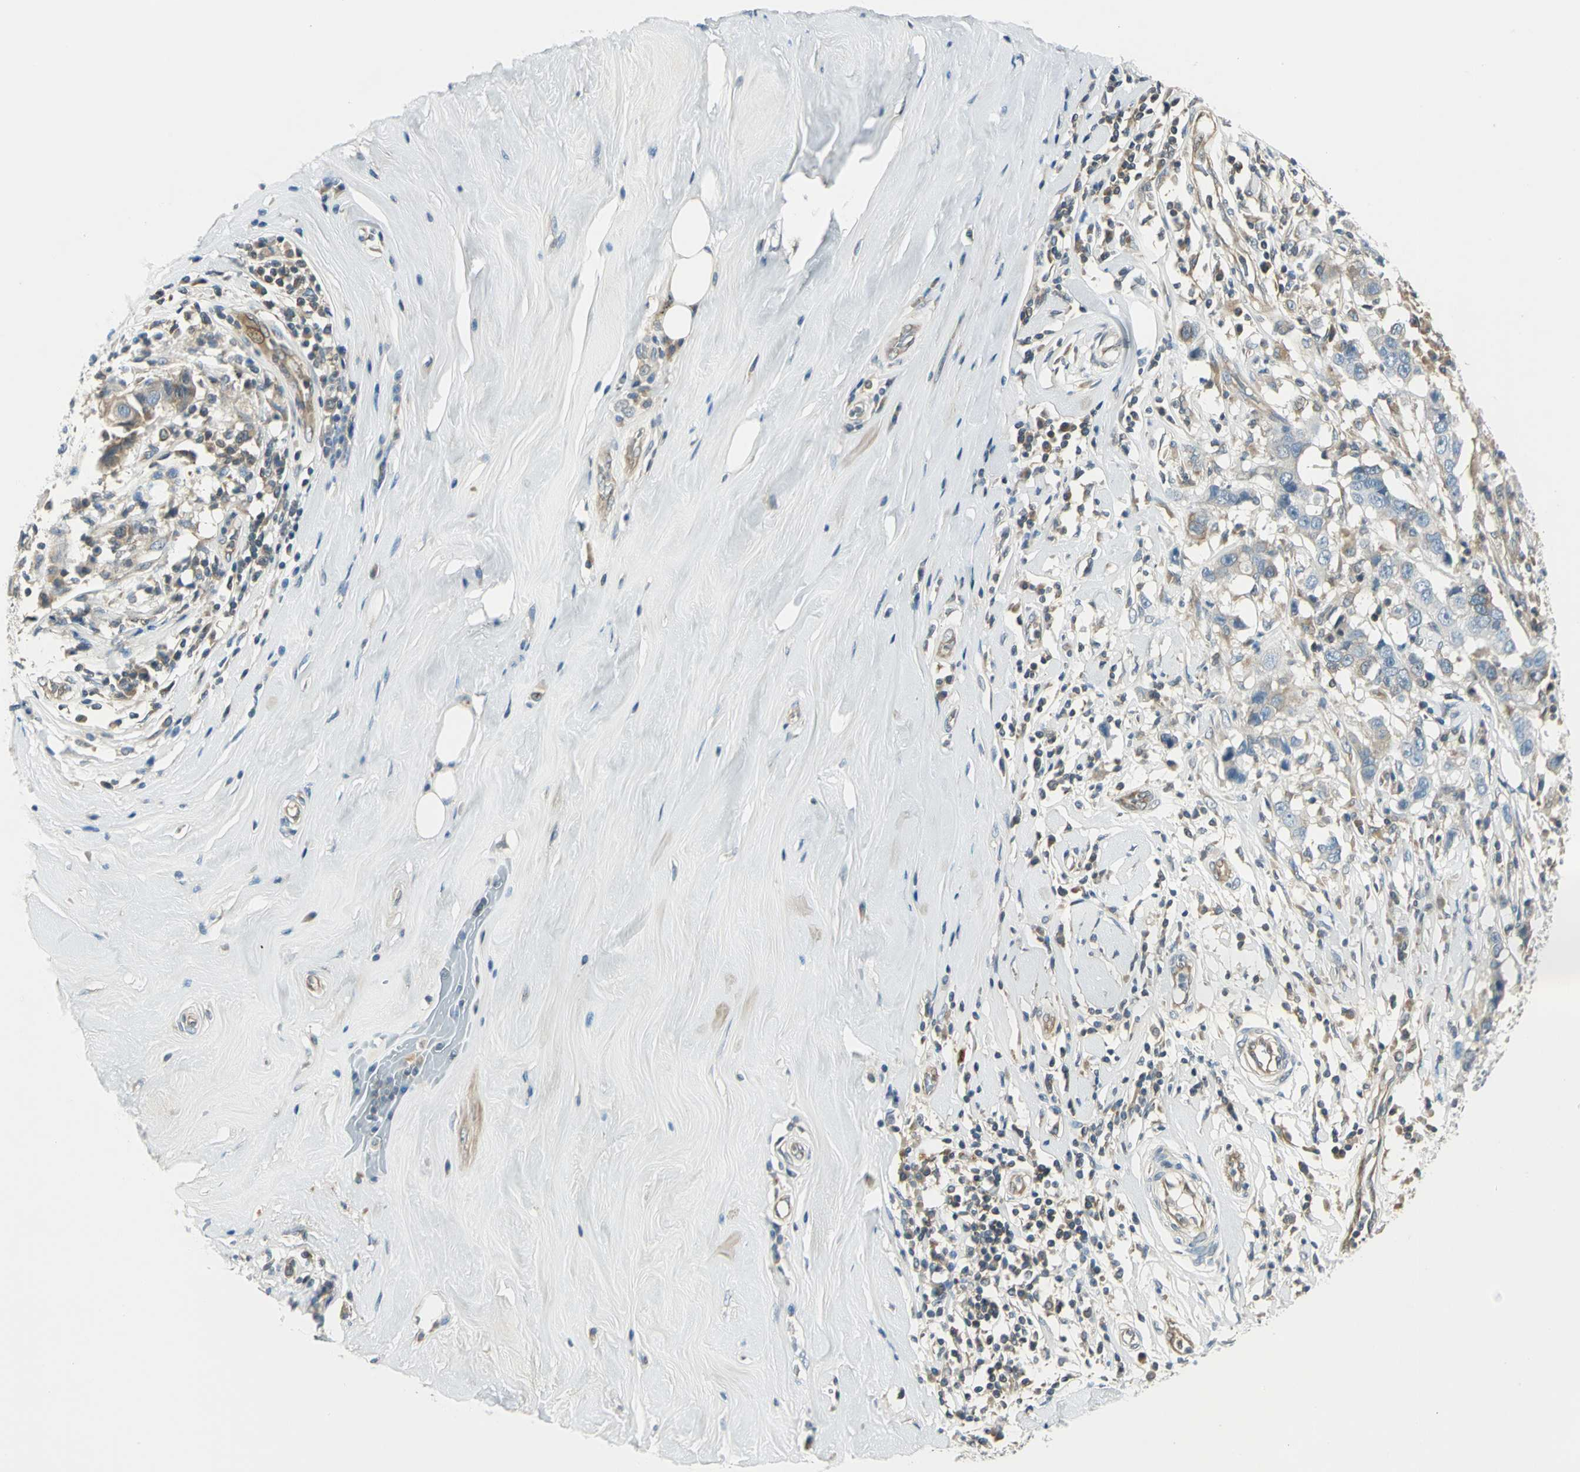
{"staining": {"intensity": "moderate", "quantity": ">75%", "location": "cytoplasmic/membranous"}, "tissue": "breast cancer", "cell_type": "Tumor cells", "image_type": "cancer", "snomed": [{"axis": "morphology", "description": "Duct carcinoma"}, {"axis": "topography", "description": "Breast"}], "caption": "A brown stain labels moderate cytoplasmic/membranous expression of a protein in human breast invasive ductal carcinoma tumor cells.", "gene": "PRKAA1", "patient": {"sex": "female", "age": 27}}